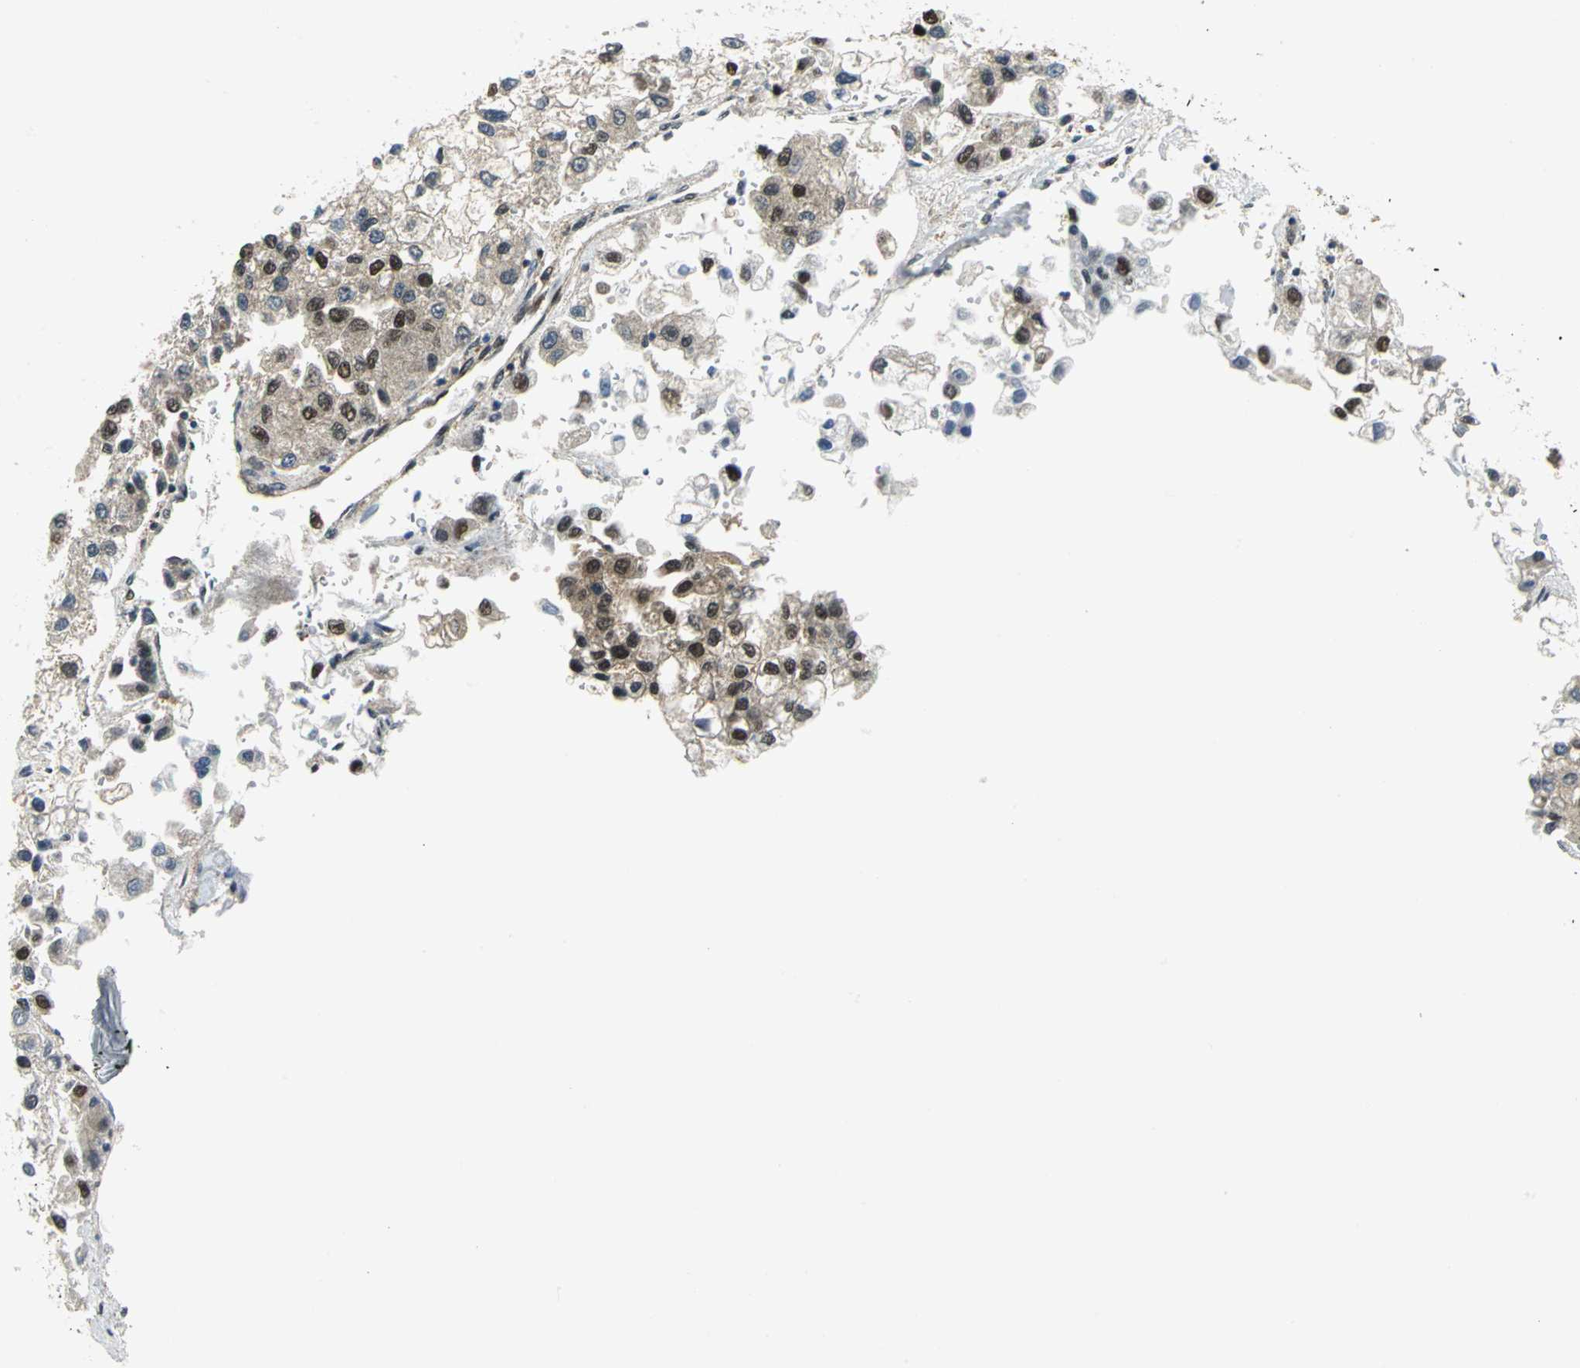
{"staining": {"intensity": "strong", "quantity": "25%-75%", "location": "nuclear"}, "tissue": "liver cancer", "cell_type": "Tumor cells", "image_type": "cancer", "snomed": [{"axis": "morphology", "description": "Carcinoma, Hepatocellular, NOS"}, {"axis": "topography", "description": "Liver"}], "caption": "DAB immunohistochemical staining of liver cancer shows strong nuclear protein positivity in approximately 25%-75% of tumor cells.", "gene": "PSMA4", "patient": {"sex": "female", "age": 66}}